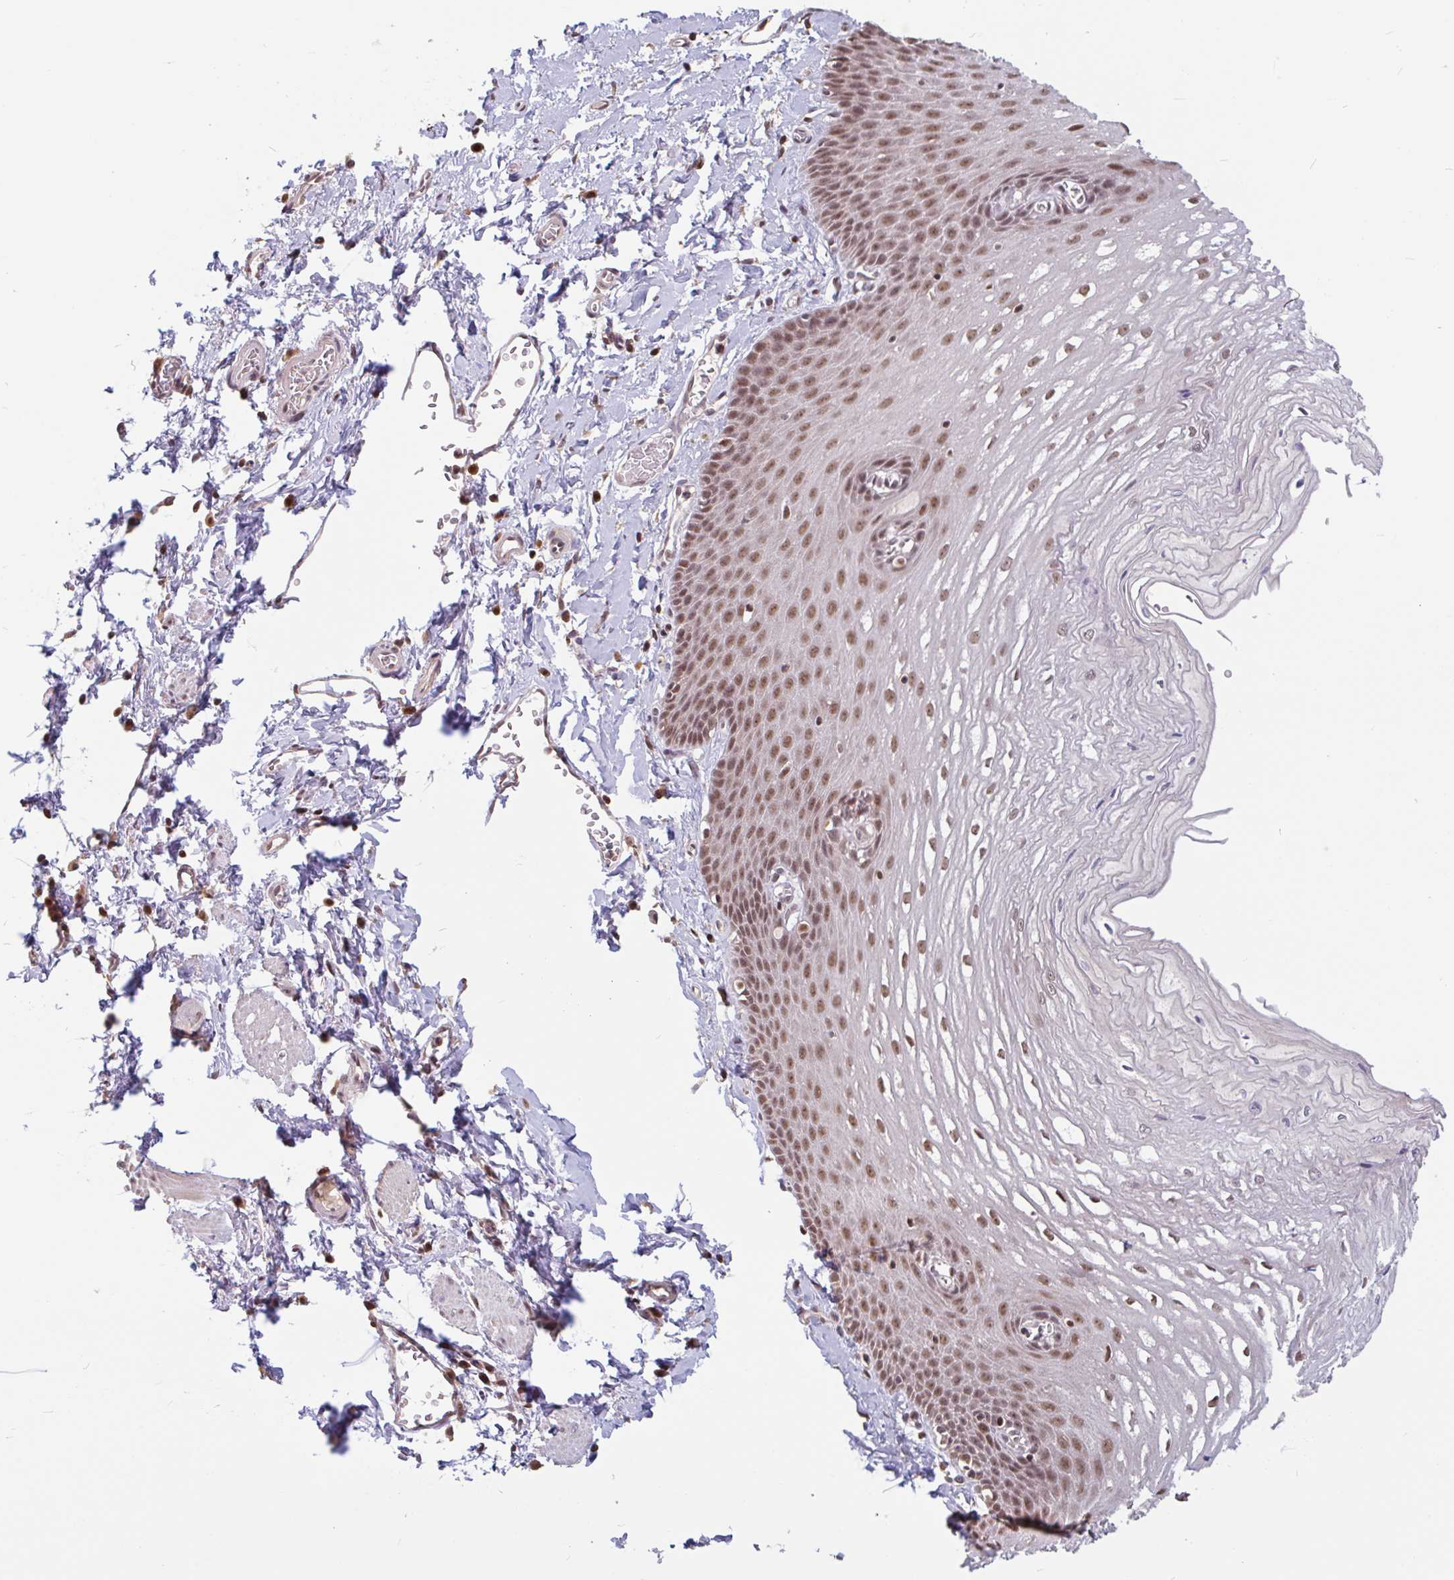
{"staining": {"intensity": "moderate", "quantity": ">75%", "location": "nuclear"}, "tissue": "esophagus", "cell_type": "Squamous epithelial cells", "image_type": "normal", "snomed": [{"axis": "morphology", "description": "Normal tissue, NOS"}, {"axis": "topography", "description": "Esophagus"}], "caption": "IHC staining of normal esophagus, which reveals medium levels of moderate nuclear expression in about >75% of squamous epithelial cells indicating moderate nuclear protein positivity. The staining was performed using DAB (3,3'-diaminobenzidine) (brown) for protein detection and nuclei were counterstained in hematoxylin (blue).", "gene": "DR1", "patient": {"sex": "male", "age": 70}}